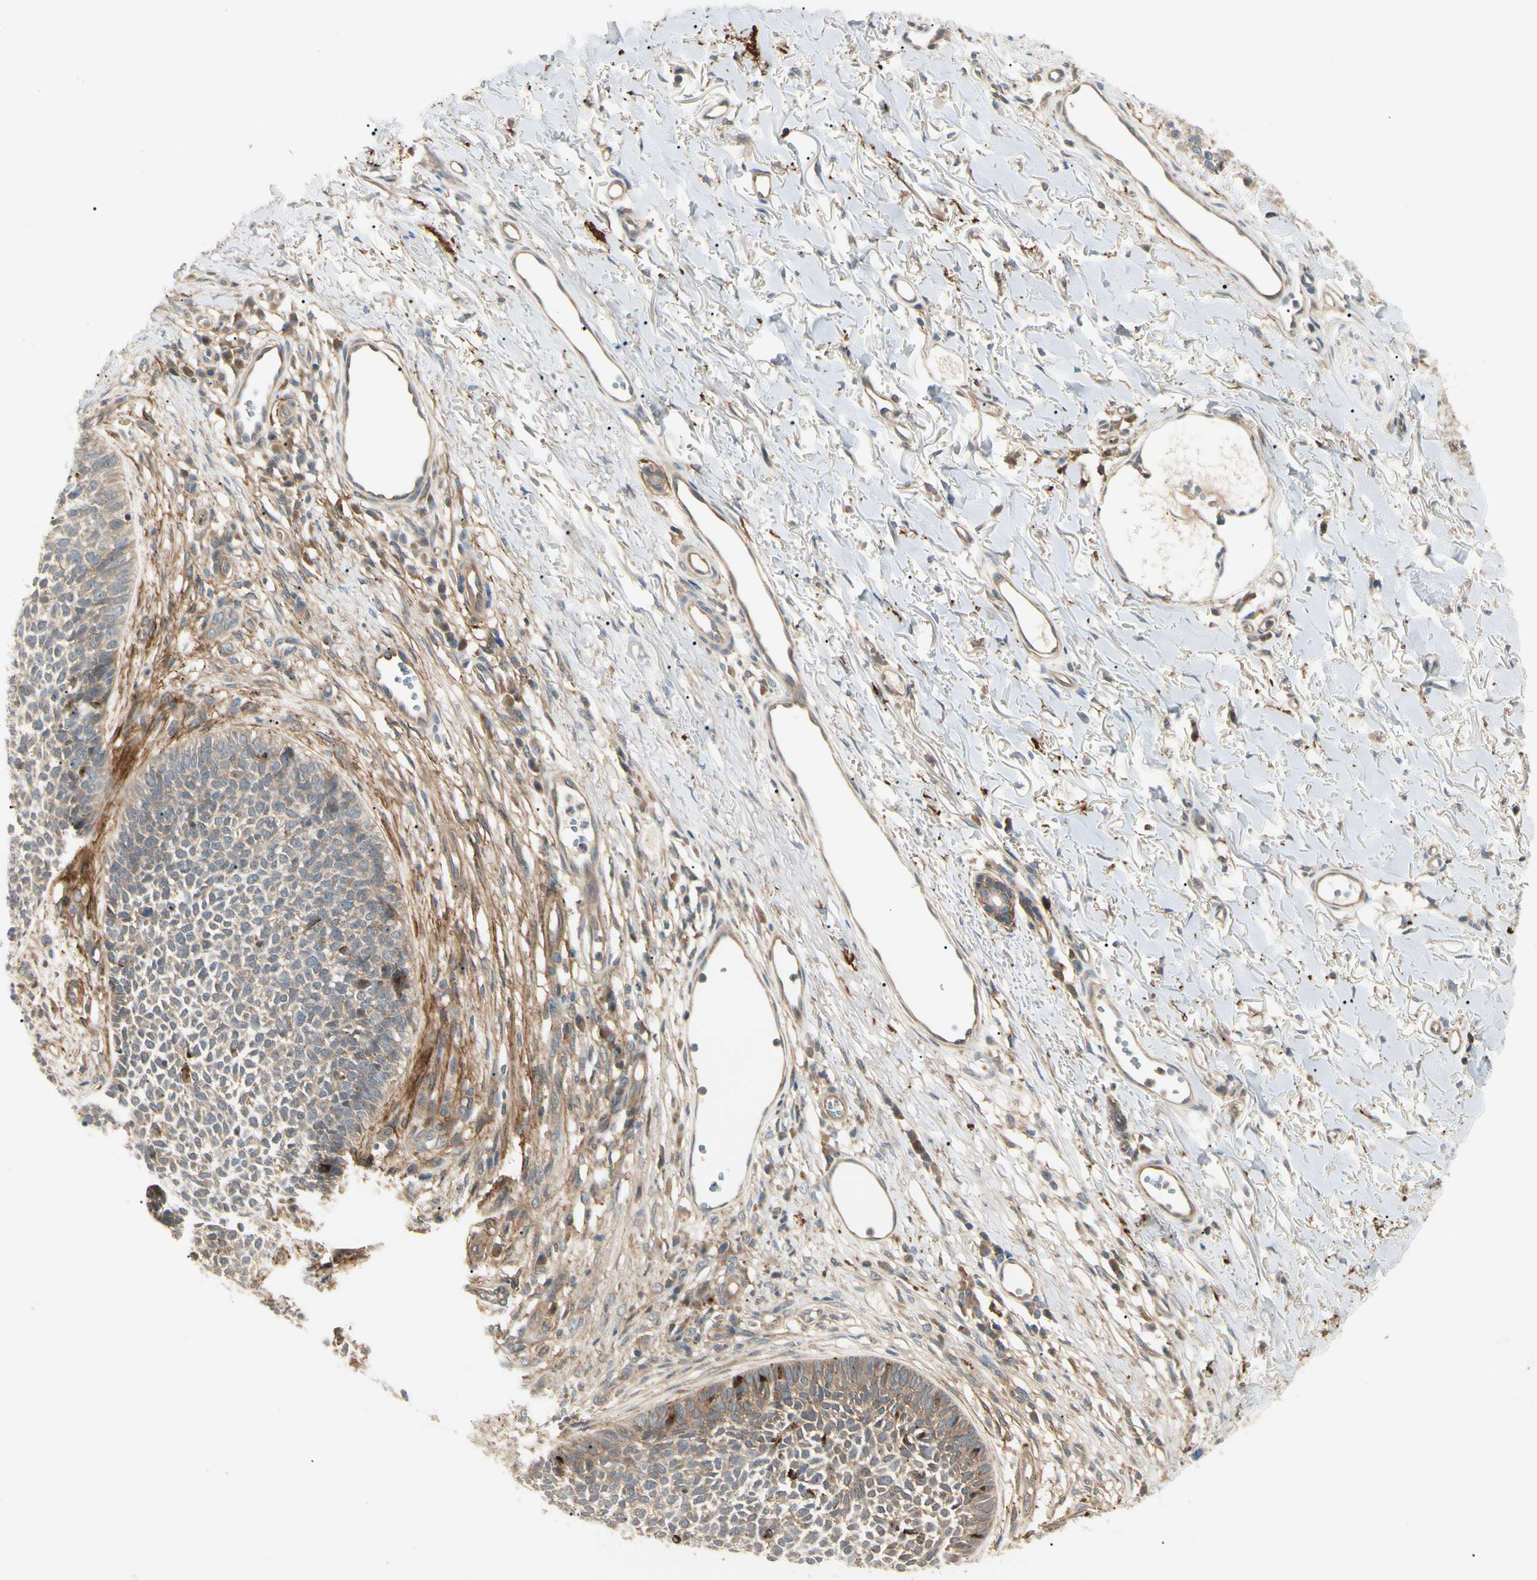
{"staining": {"intensity": "weak", "quantity": ">75%", "location": "cytoplasmic/membranous"}, "tissue": "skin cancer", "cell_type": "Tumor cells", "image_type": "cancer", "snomed": [{"axis": "morphology", "description": "Basal cell carcinoma"}, {"axis": "topography", "description": "Skin"}], "caption": "A photomicrograph showing weak cytoplasmic/membranous expression in approximately >75% of tumor cells in skin cancer, as visualized by brown immunohistochemical staining.", "gene": "F2R", "patient": {"sex": "female", "age": 84}}